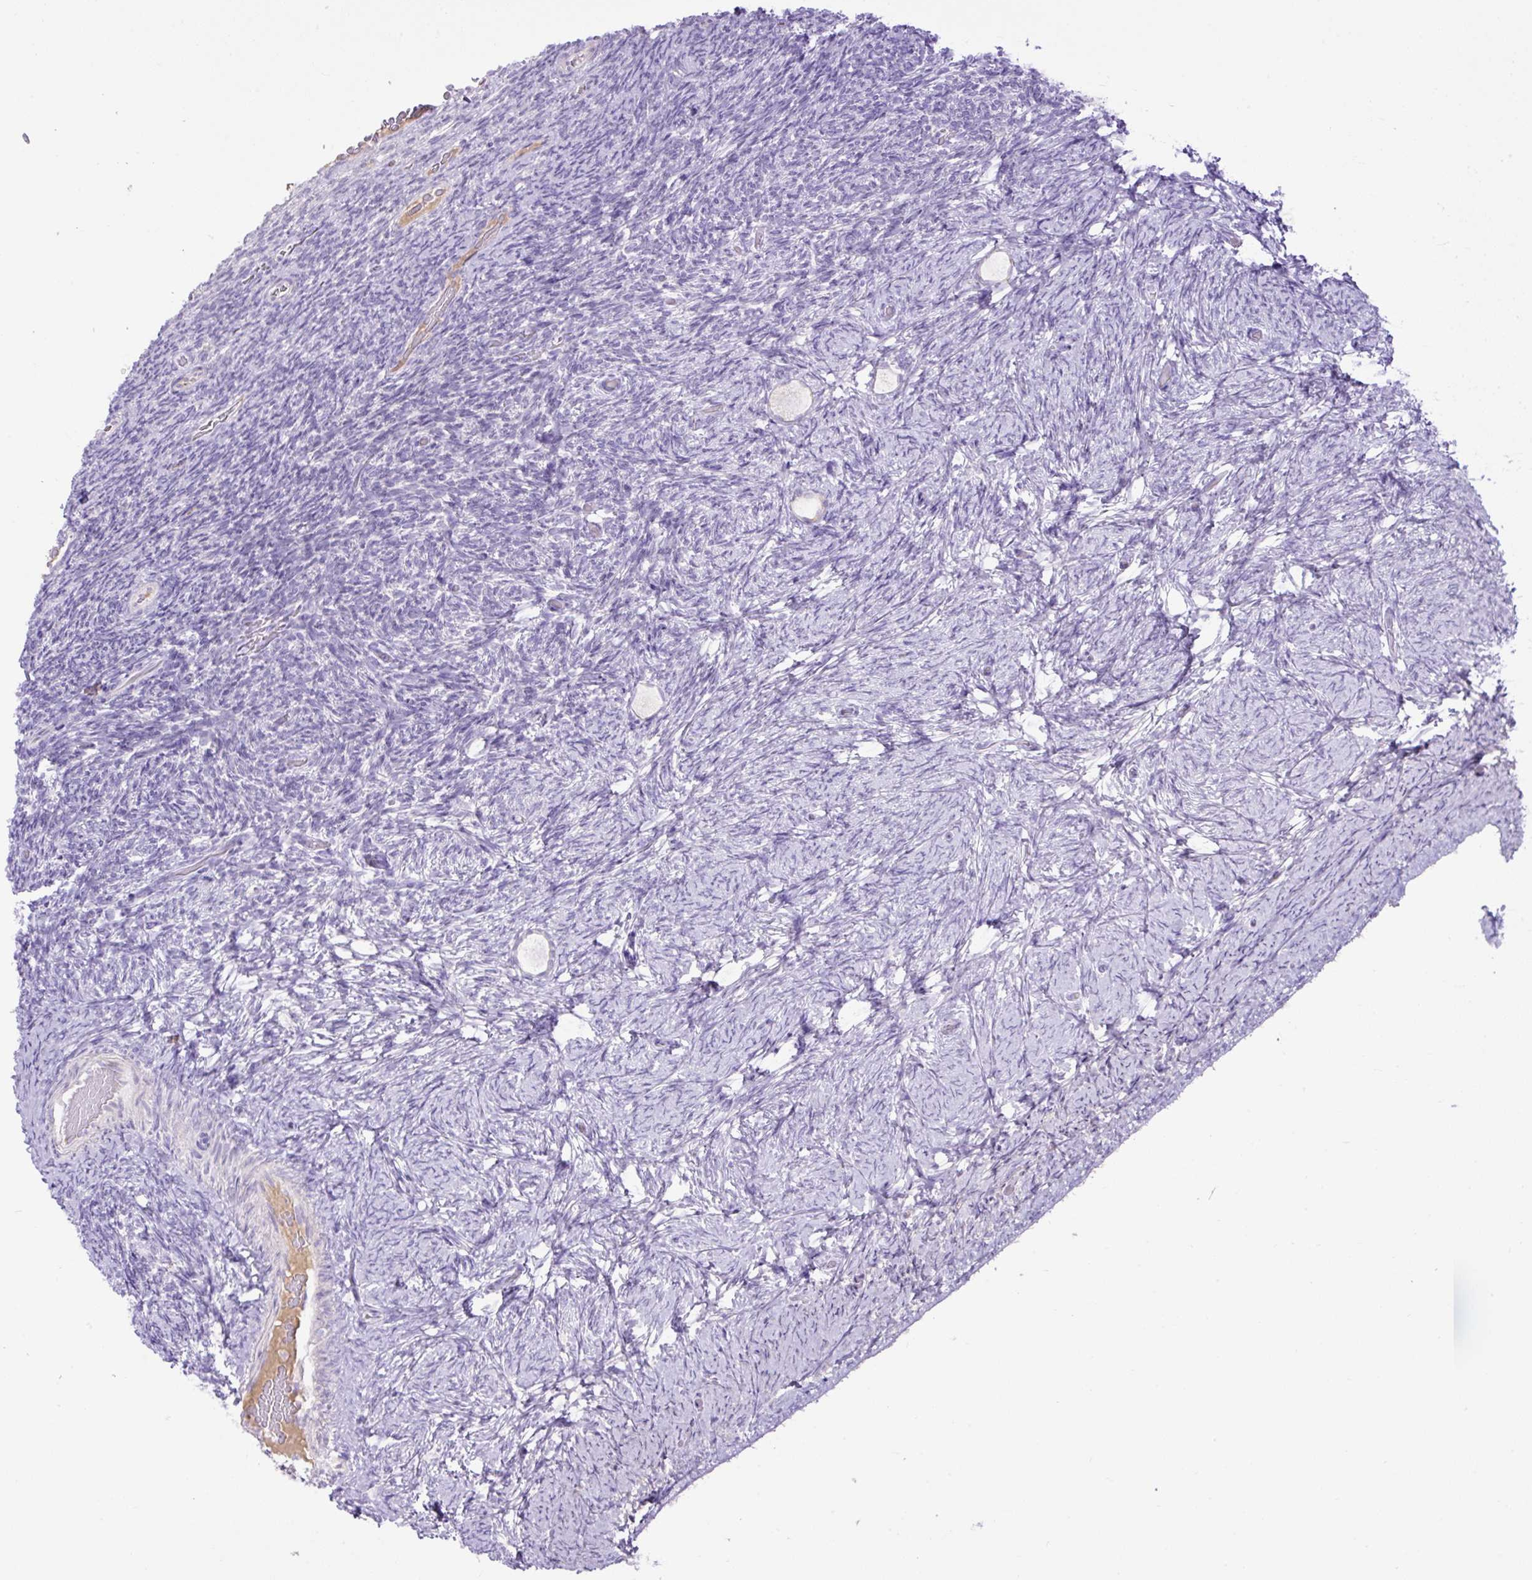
{"staining": {"intensity": "negative", "quantity": "none", "location": "none"}, "tissue": "ovary", "cell_type": "Ovarian stroma cells", "image_type": "normal", "snomed": [{"axis": "morphology", "description": "Normal tissue, NOS"}, {"axis": "topography", "description": "Ovary"}], "caption": "Ovary stained for a protein using immunohistochemistry (IHC) shows no expression ovarian stroma cells.", "gene": "SPTBN5", "patient": {"sex": "female", "age": 34}}